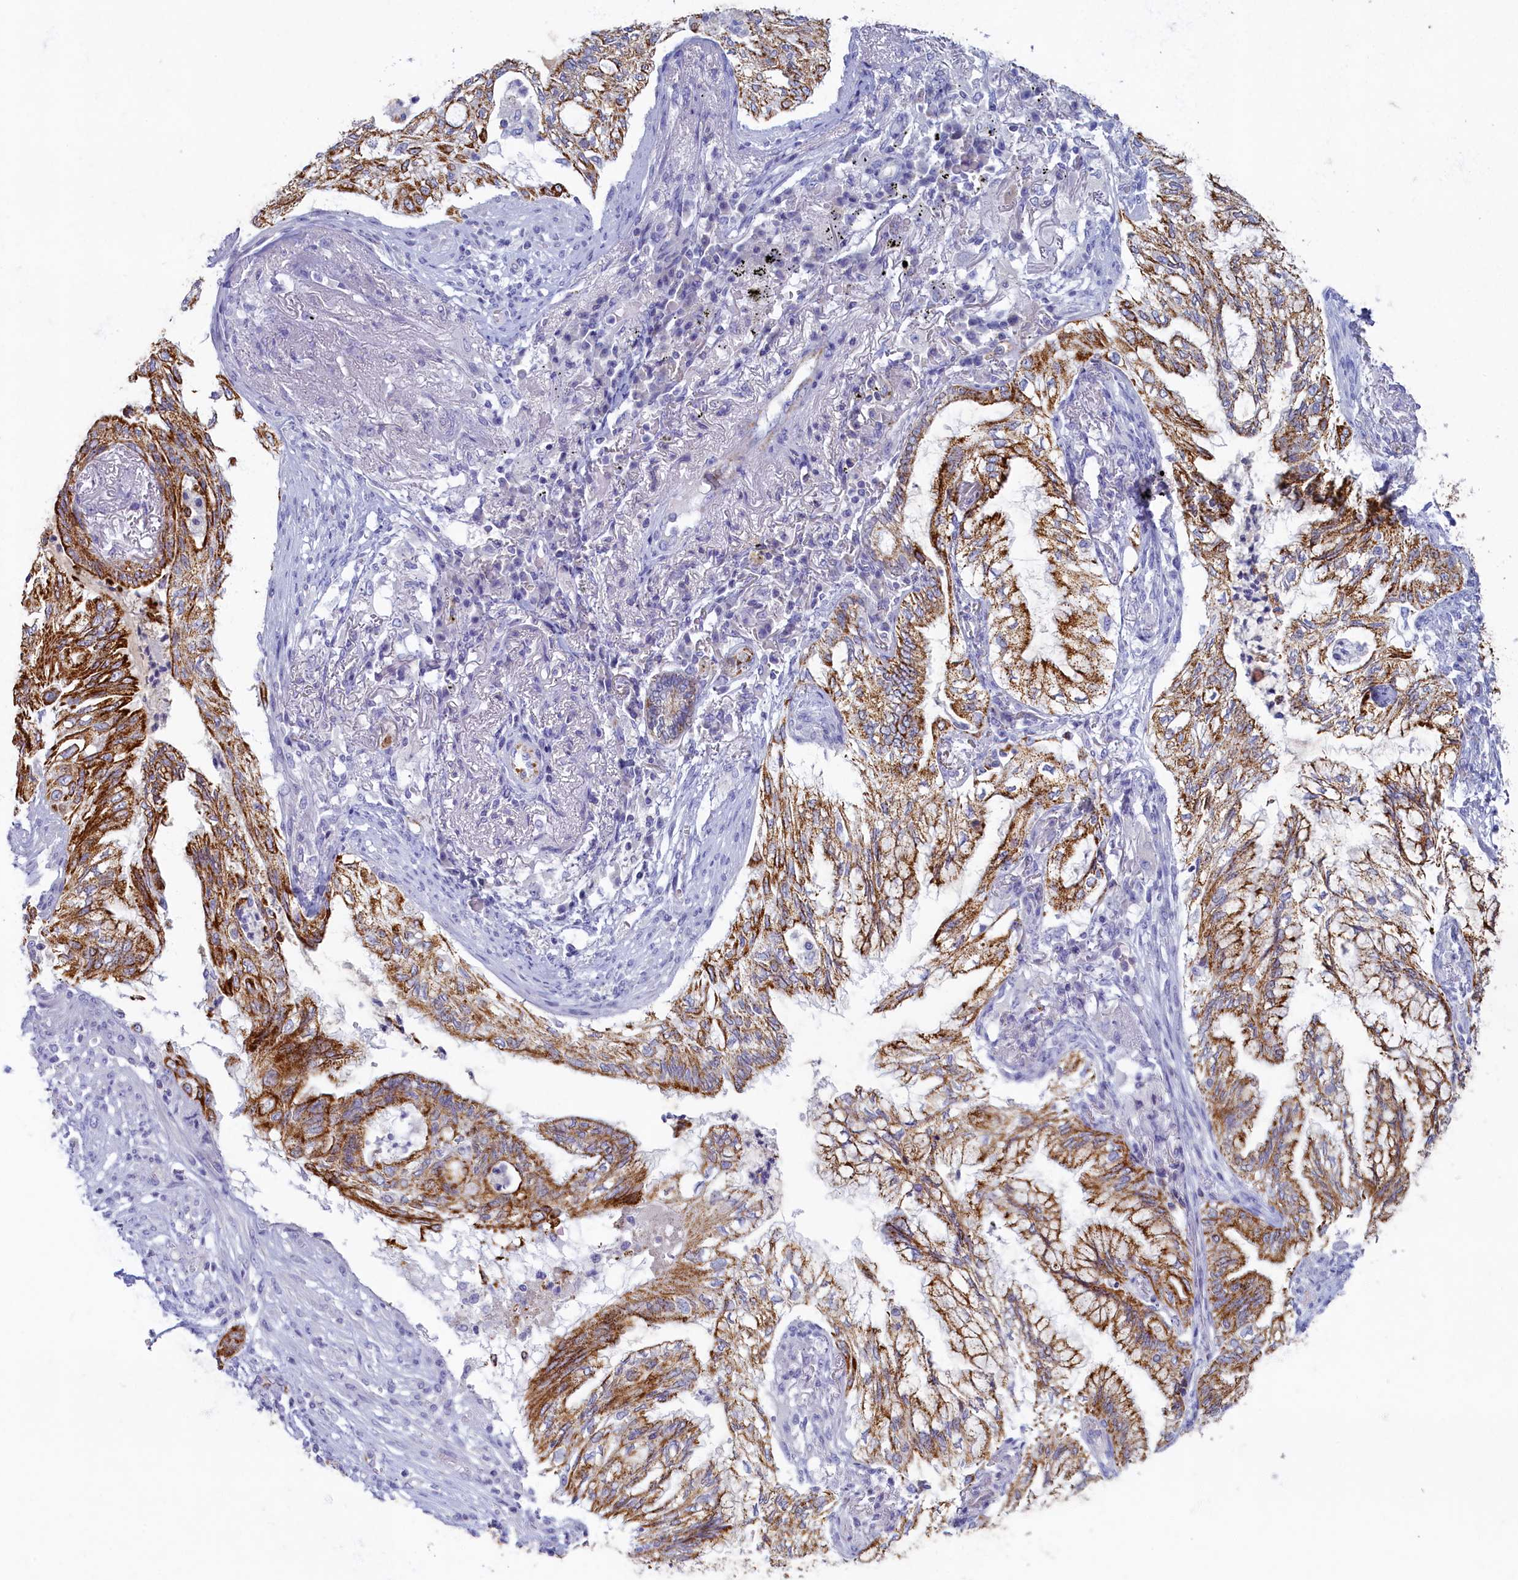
{"staining": {"intensity": "strong", "quantity": ">75%", "location": "cytoplasmic/membranous"}, "tissue": "lung cancer", "cell_type": "Tumor cells", "image_type": "cancer", "snomed": [{"axis": "morphology", "description": "Adenocarcinoma, NOS"}, {"axis": "topography", "description": "Lung"}], "caption": "There is high levels of strong cytoplasmic/membranous positivity in tumor cells of adenocarcinoma (lung), as demonstrated by immunohistochemical staining (brown color).", "gene": "OCIAD2", "patient": {"sex": "female", "age": 70}}